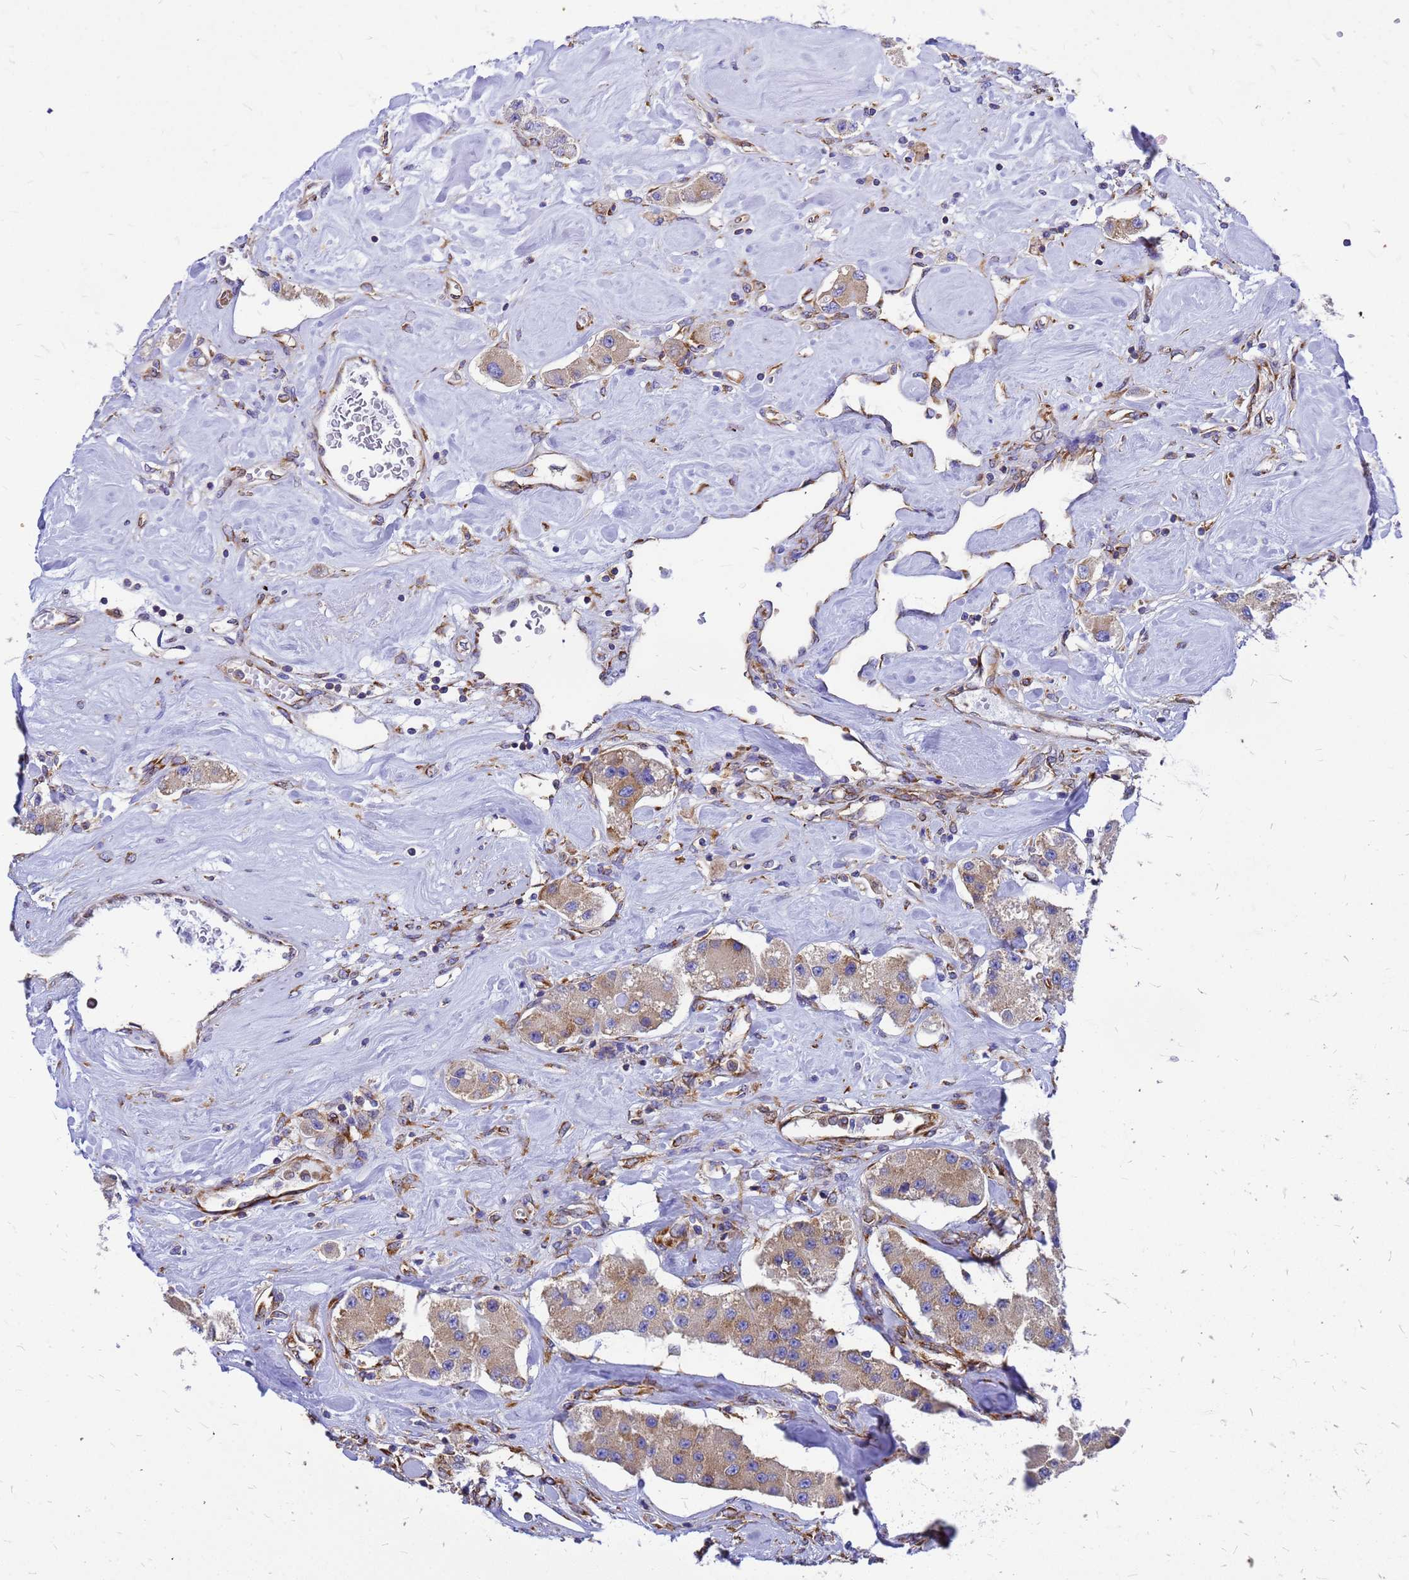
{"staining": {"intensity": "weak", "quantity": ">75%", "location": "cytoplasmic/membranous"}, "tissue": "carcinoid", "cell_type": "Tumor cells", "image_type": "cancer", "snomed": [{"axis": "morphology", "description": "Carcinoid, malignant, NOS"}, {"axis": "topography", "description": "Pancreas"}], "caption": "Carcinoid (malignant) stained with DAB (3,3'-diaminobenzidine) immunohistochemistry displays low levels of weak cytoplasmic/membranous staining in approximately >75% of tumor cells. The staining was performed using DAB (3,3'-diaminobenzidine) to visualize the protein expression in brown, while the nuclei were stained in blue with hematoxylin (Magnification: 20x).", "gene": "EEF1D", "patient": {"sex": "male", "age": 41}}